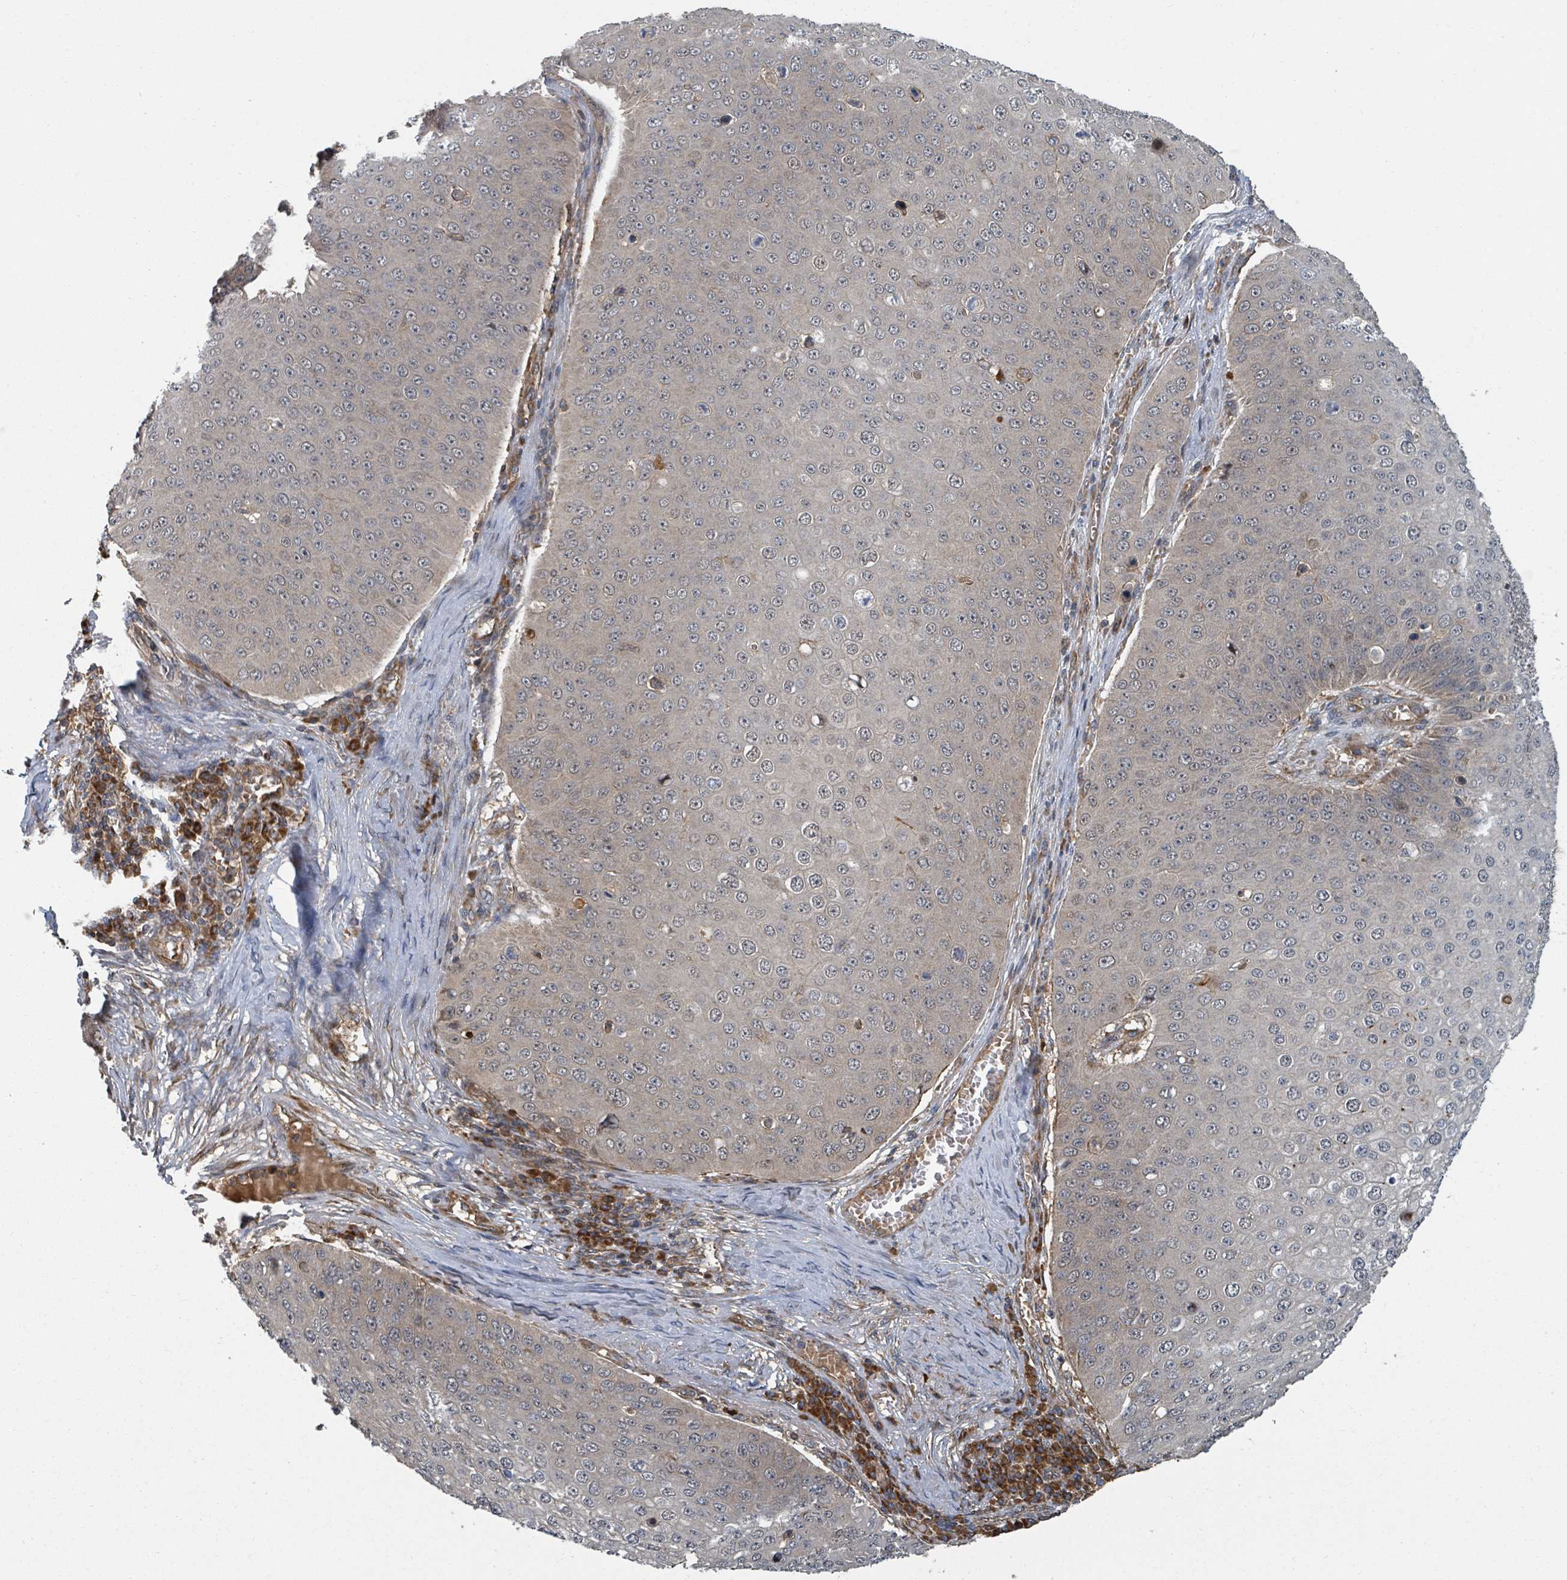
{"staining": {"intensity": "moderate", "quantity": "<25%", "location": "cytoplasmic/membranous"}, "tissue": "skin cancer", "cell_type": "Tumor cells", "image_type": "cancer", "snomed": [{"axis": "morphology", "description": "Squamous cell carcinoma, NOS"}, {"axis": "topography", "description": "Skin"}], "caption": "The image exhibits a brown stain indicating the presence of a protein in the cytoplasmic/membranous of tumor cells in skin cancer (squamous cell carcinoma).", "gene": "DPM1", "patient": {"sex": "male", "age": 71}}